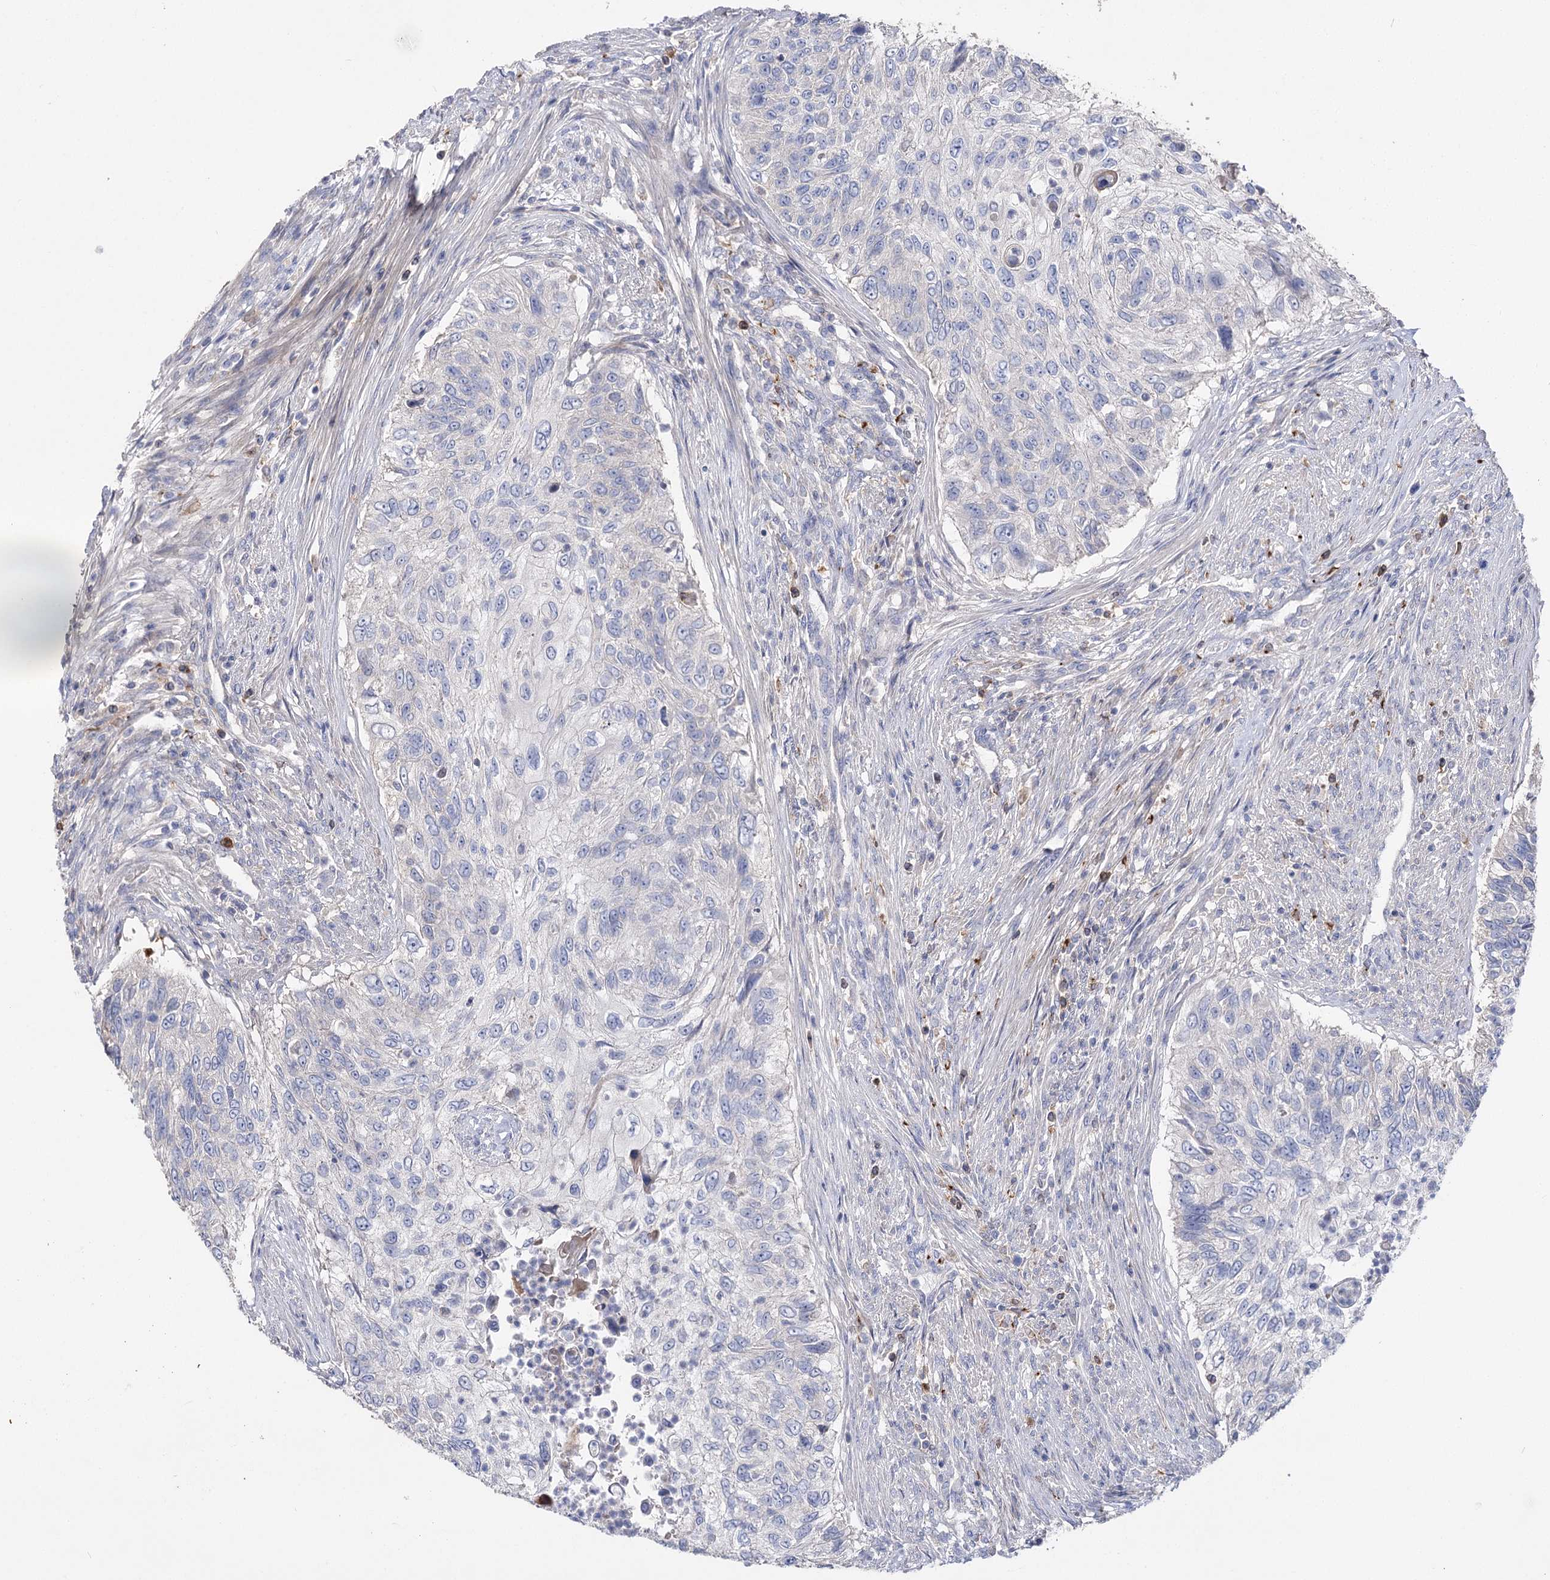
{"staining": {"intensity": "negative", "quantity": "none", "location": "none"}, "tissue": "urothelial cancer", "cell_type": "Tumor cells", "image_type": "cancer", "snomed": [{"axis": "morphology", "description": "Urothelial carcinoma, High grade"}, {"axis": "topography", "description": "Urinary bladder"}], "caption": "This image is of urothelial carcinoma (high-grade) stained with immunohistochemistry to label a protein in brown with the nuclei are counter-stained blue. There is no positivity in tumor cells.", "gene": "NRAP", "patient": {"sex": "female", "age": 60}}